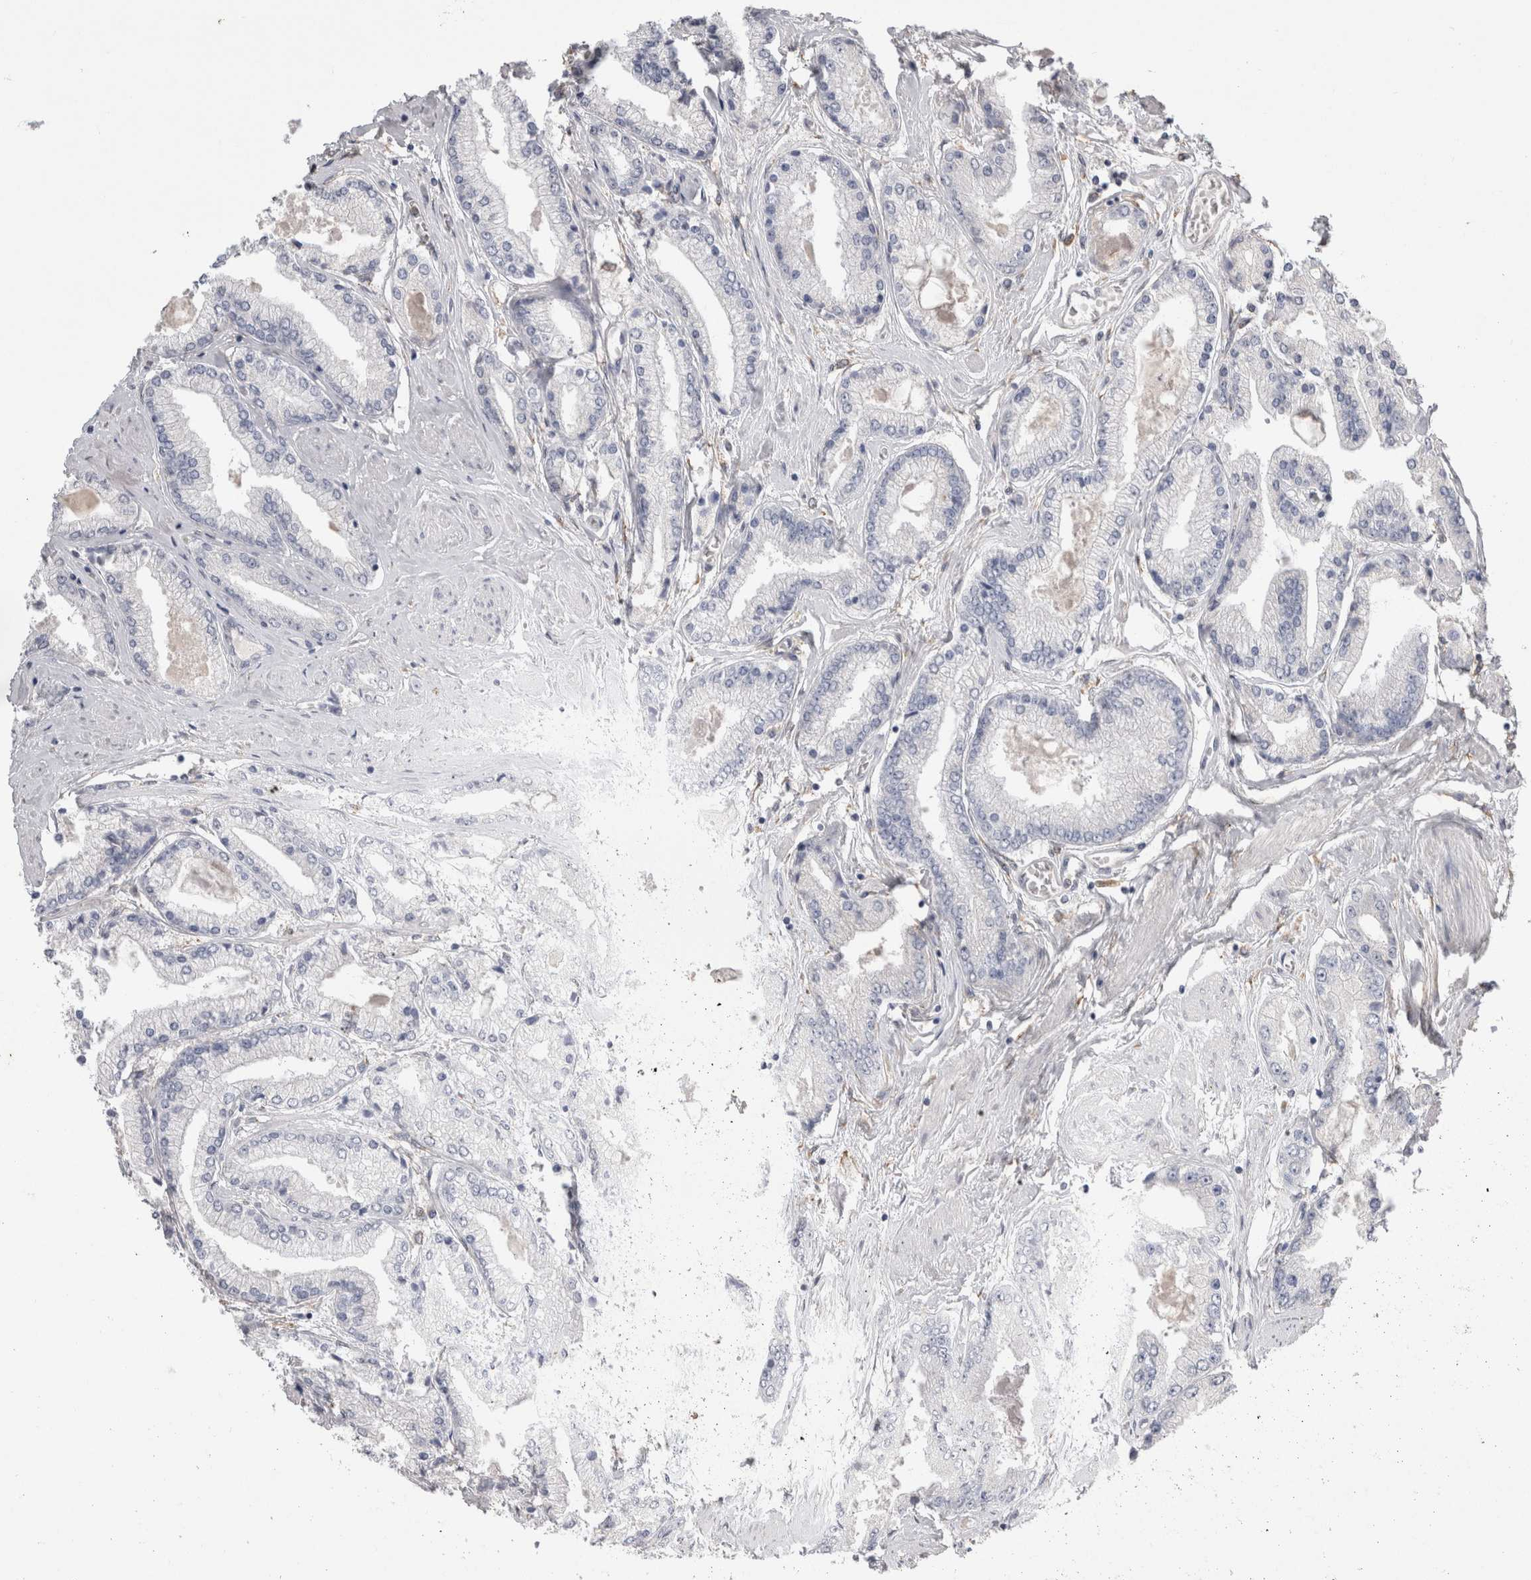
{"staining": {"intensity": "negative", "quantity": "none", "location": "none"}, "tissue": "prostate cancer", "cell_type": "Tumor cells", "image_type": "cancer", "snomed": [{"axis": "morphology", "description": "Adenocarcinoma, High grade"}, {"axis": "topography", "description": "Prostate"}], "caption": "This is an IHC histopathology image of adenocarcinoma (high-grade) (prostate). There is no staining in tumor cells.", "gene": "LRPAP1", "patient": {"sex": "male", "age": 59}}